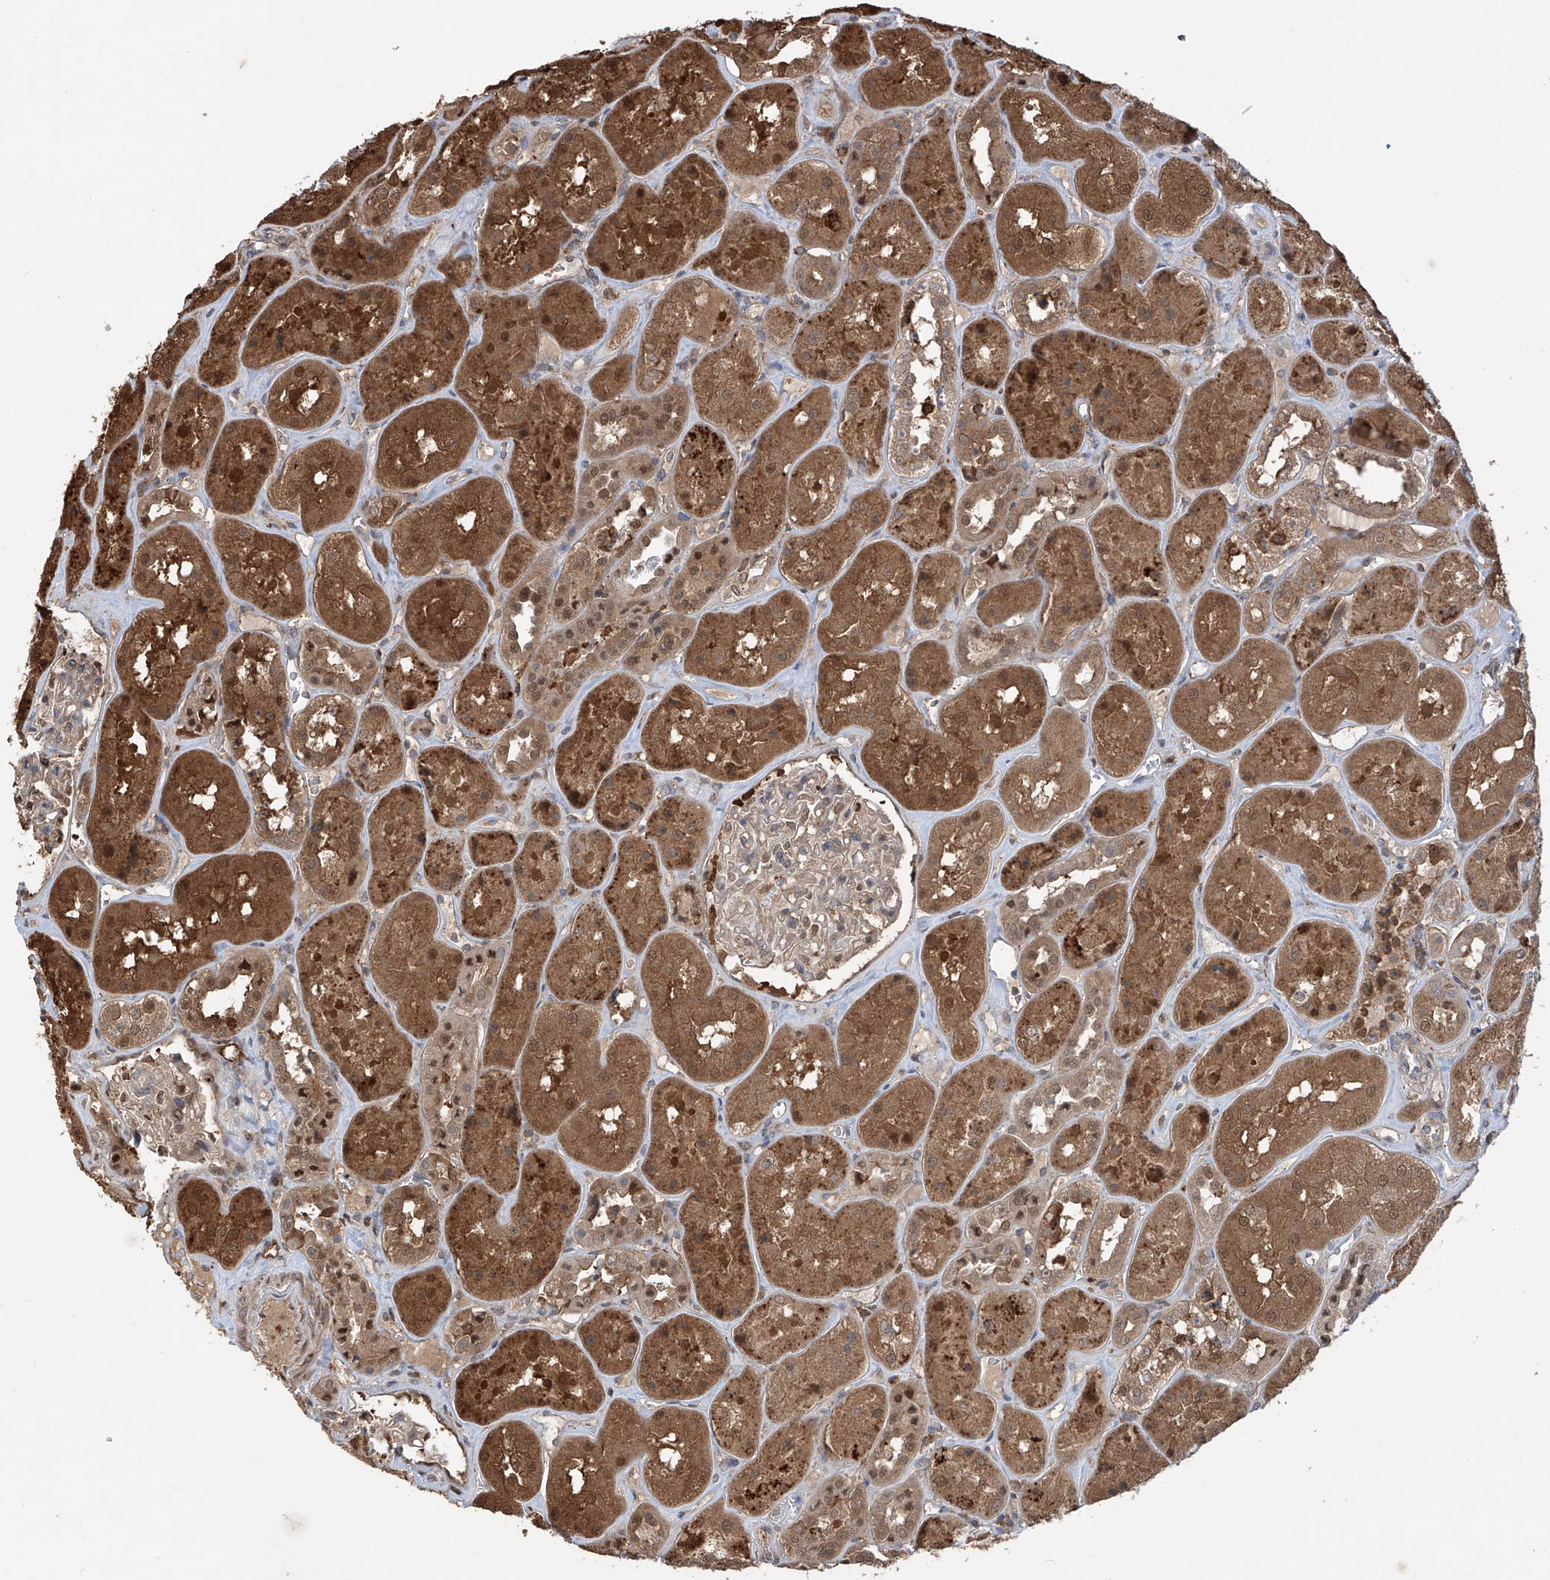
{"staining": {"intensity": "moderate", "quantity": "25%-75%", "location": "cytoplasmic/membranous,nuclear"}, "tissue": "kidney", "cell_type": "Cells in glomeruli", "image_type": "normal", "snomed": [{"axis": "morphology", "description": "Normal tissue, NOS"}, {"axis": "topography", "description": "Kidney"}], "caption": "Protein staining by immunohistochemistry shows moderate cytoplasmic/membranous,nuclear positivity in about 25%-75% of cells in glomeruli in benign kidney. Using DAB (brown) and hematoxylin (blue) stains, captured at high magnification using brightfield microscopy.", "gene": "HOXC8", "patient": {"sex": "male", "age": 70}}